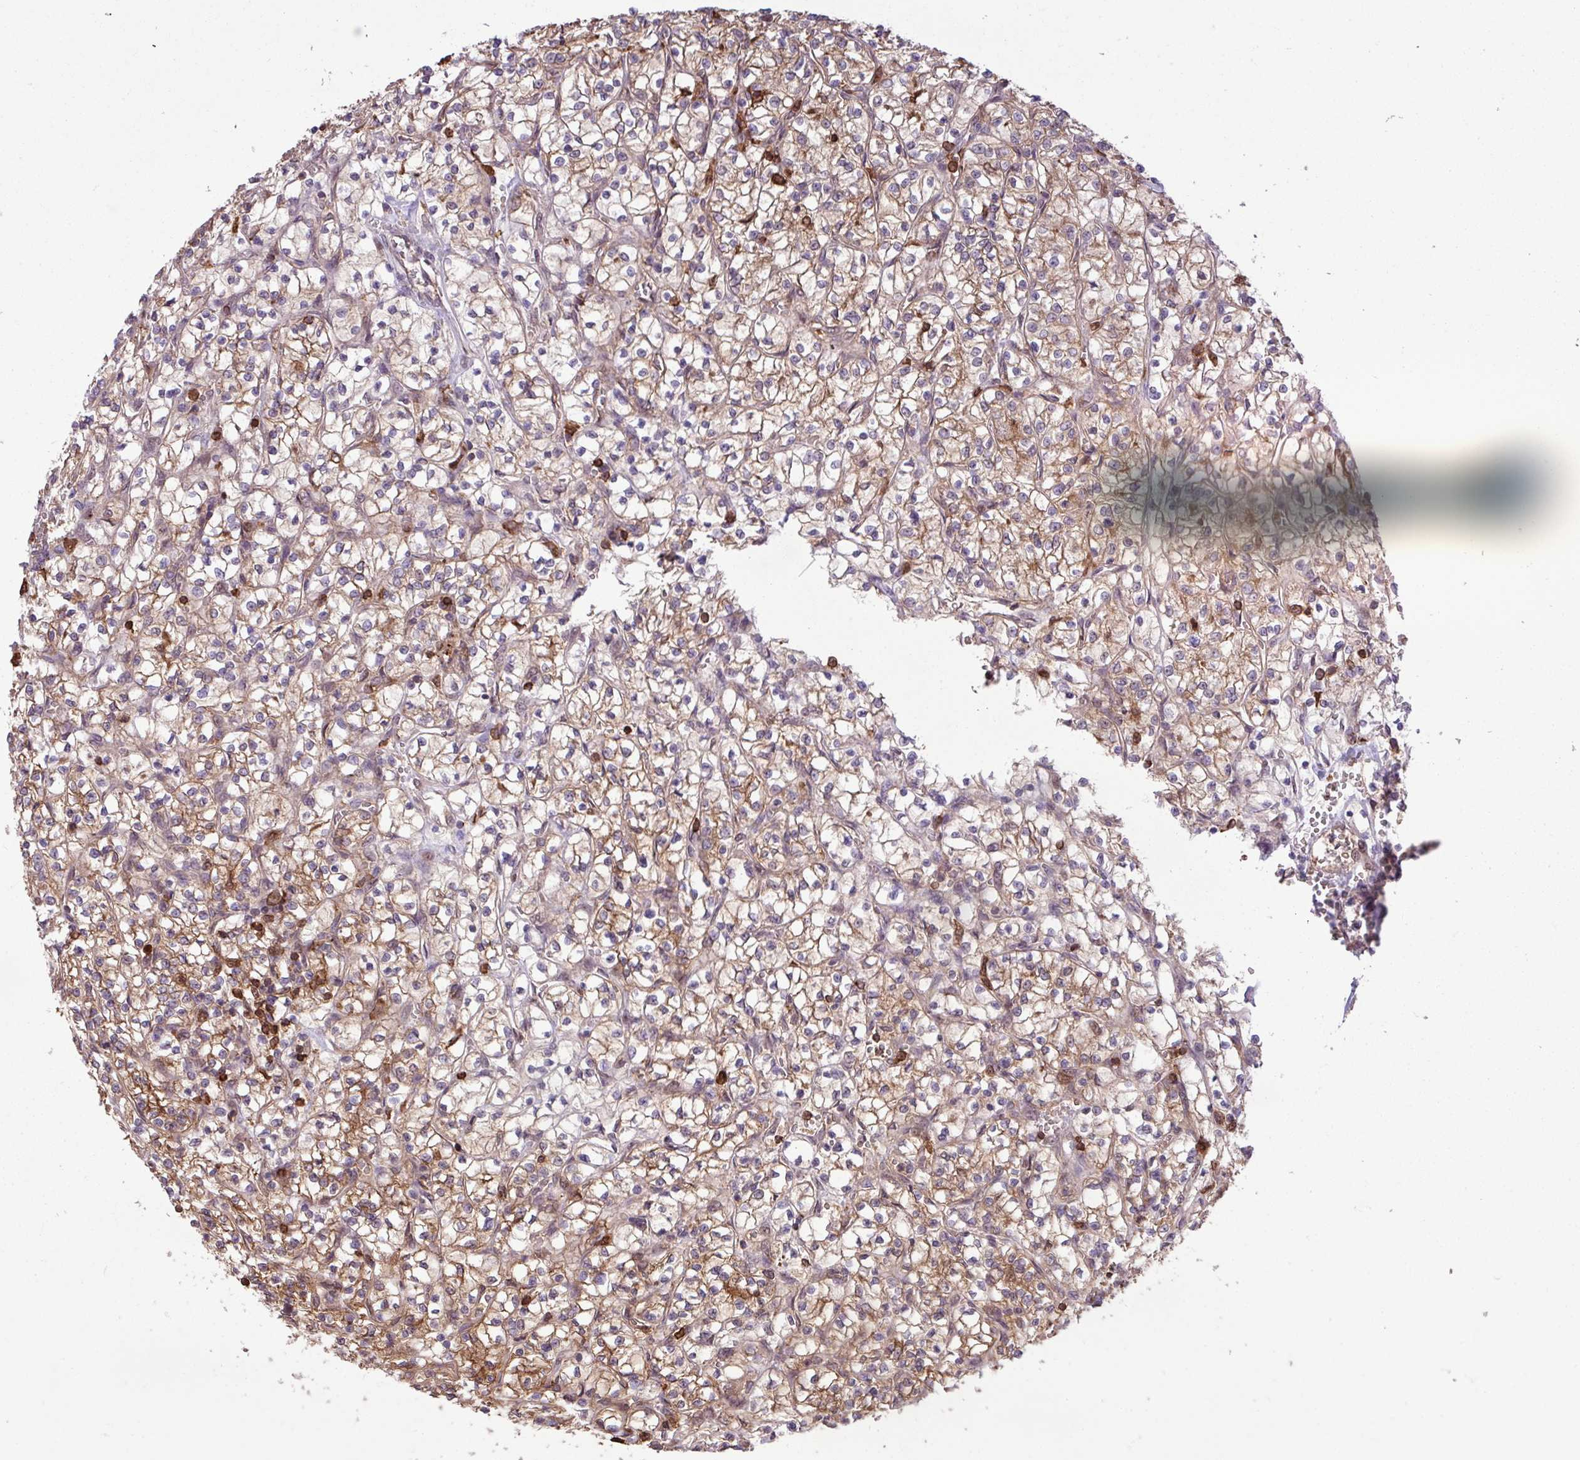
{"staining": {"intensity": "weak", "quantity": "25%-75%", "location": "cytoplasmic/membranous"}, "tissue": "renal cancer", "cell_type": "Tumor cells", "image_type": "cancer", "snomed": [{"axis": "morphology", "description": "Adenocarcinoma, NOS"}, {"axis": "topography", "description": "Kidney"}], "caption": "Human renal cancer stained for a protein (brown) exhibits weak cytoplasmic/membranous positive expression in about 25%-75% of tumor cells.", "gene": "GON7", "patient": {"sex": "female", "age": 64}}